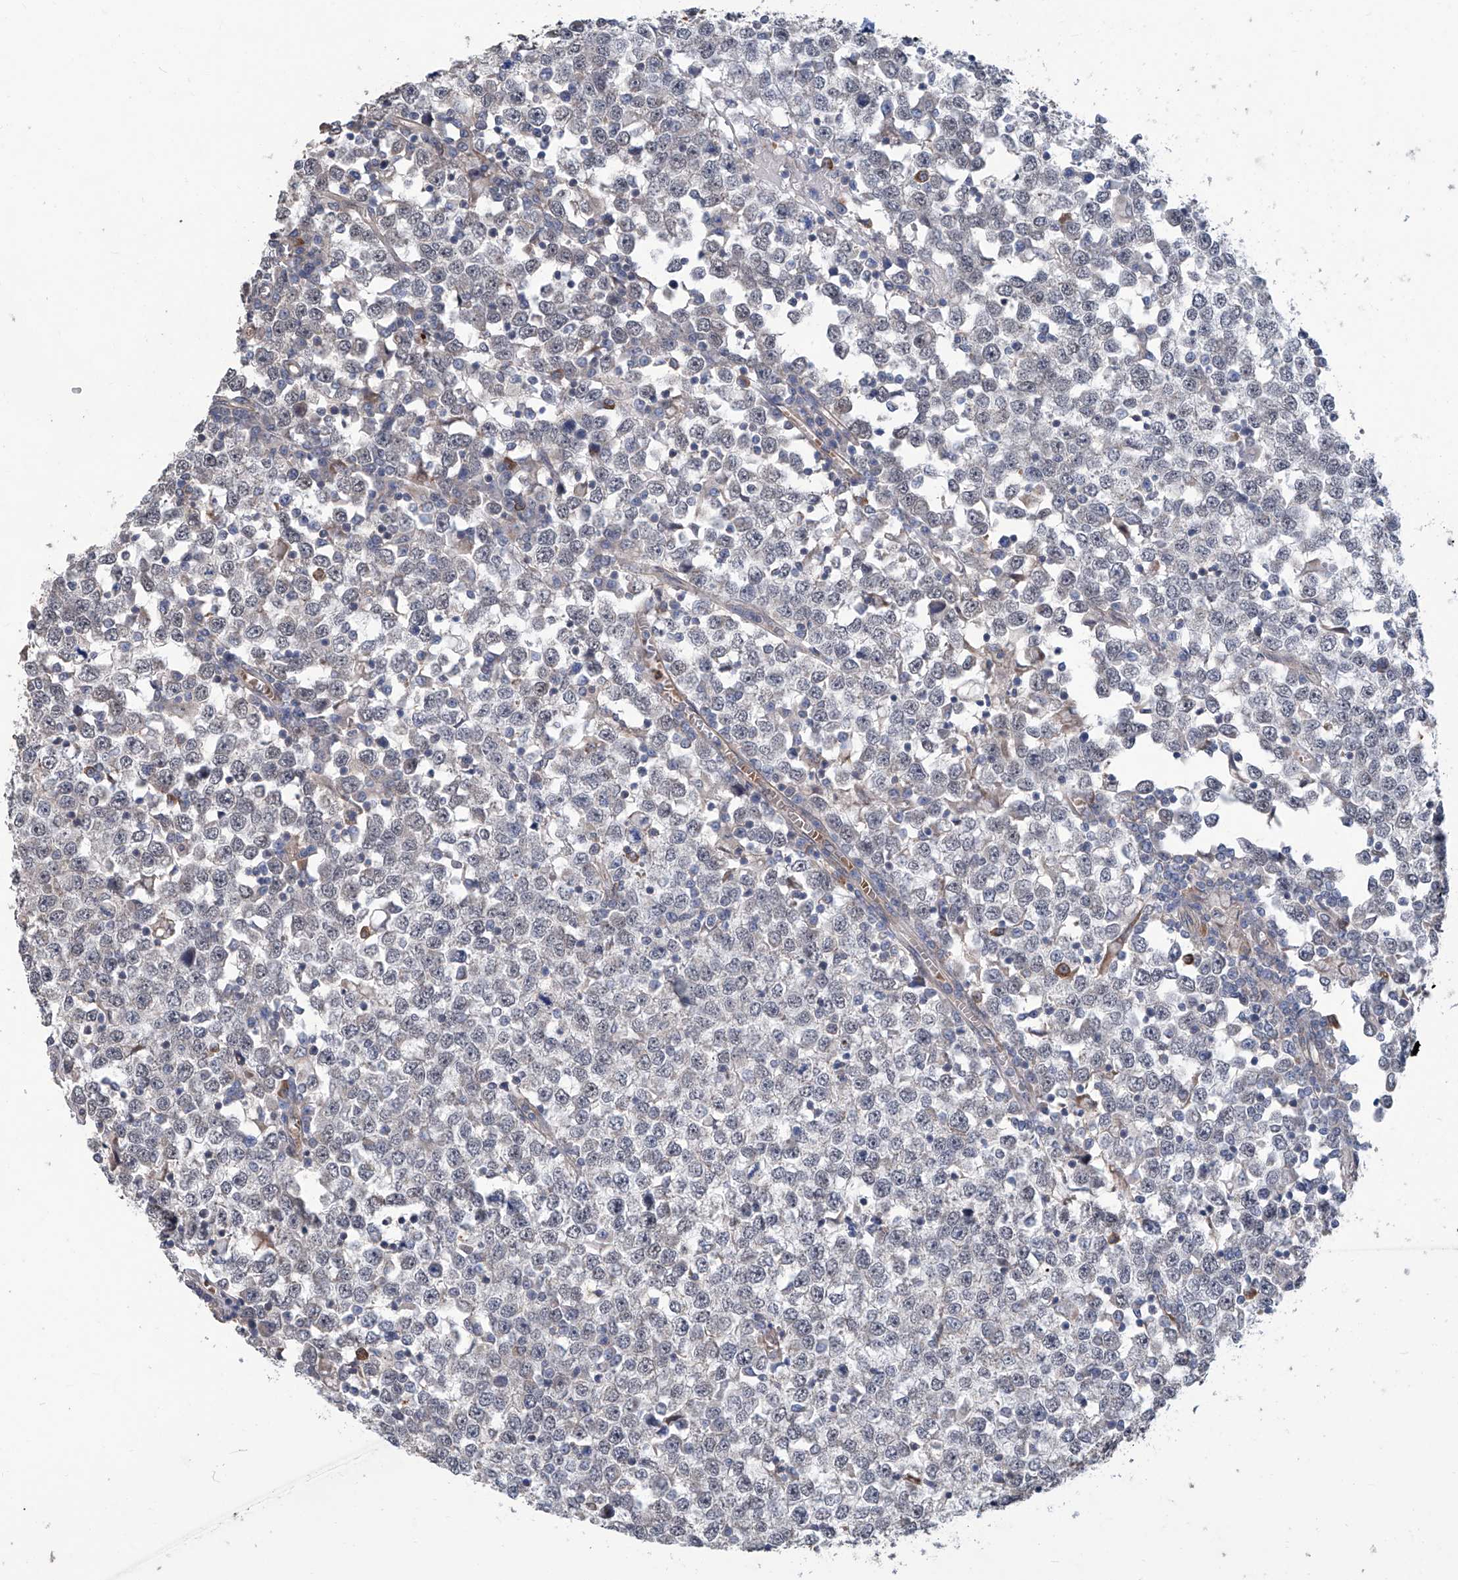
{"staining": {"intensity": "negative", "quantity": "none", "location": "none"}, "tissue": "testis cancer", "cell_type": "Tumor cells", "image_type": "cancer", "snomed": [{"axis": "morphology", "description": "Seminoma, NOS"}, {"axis": "topography", "description": "Testis"}], "caption": "Immunohistochemistry (IHC) histopathology image of neoplastic tissue: human testis seminoma stained with DAB shows no significant protein staining in tumor cells.", "gene": "EIF2D", "patient": {"sex": "male", "age": 65}}